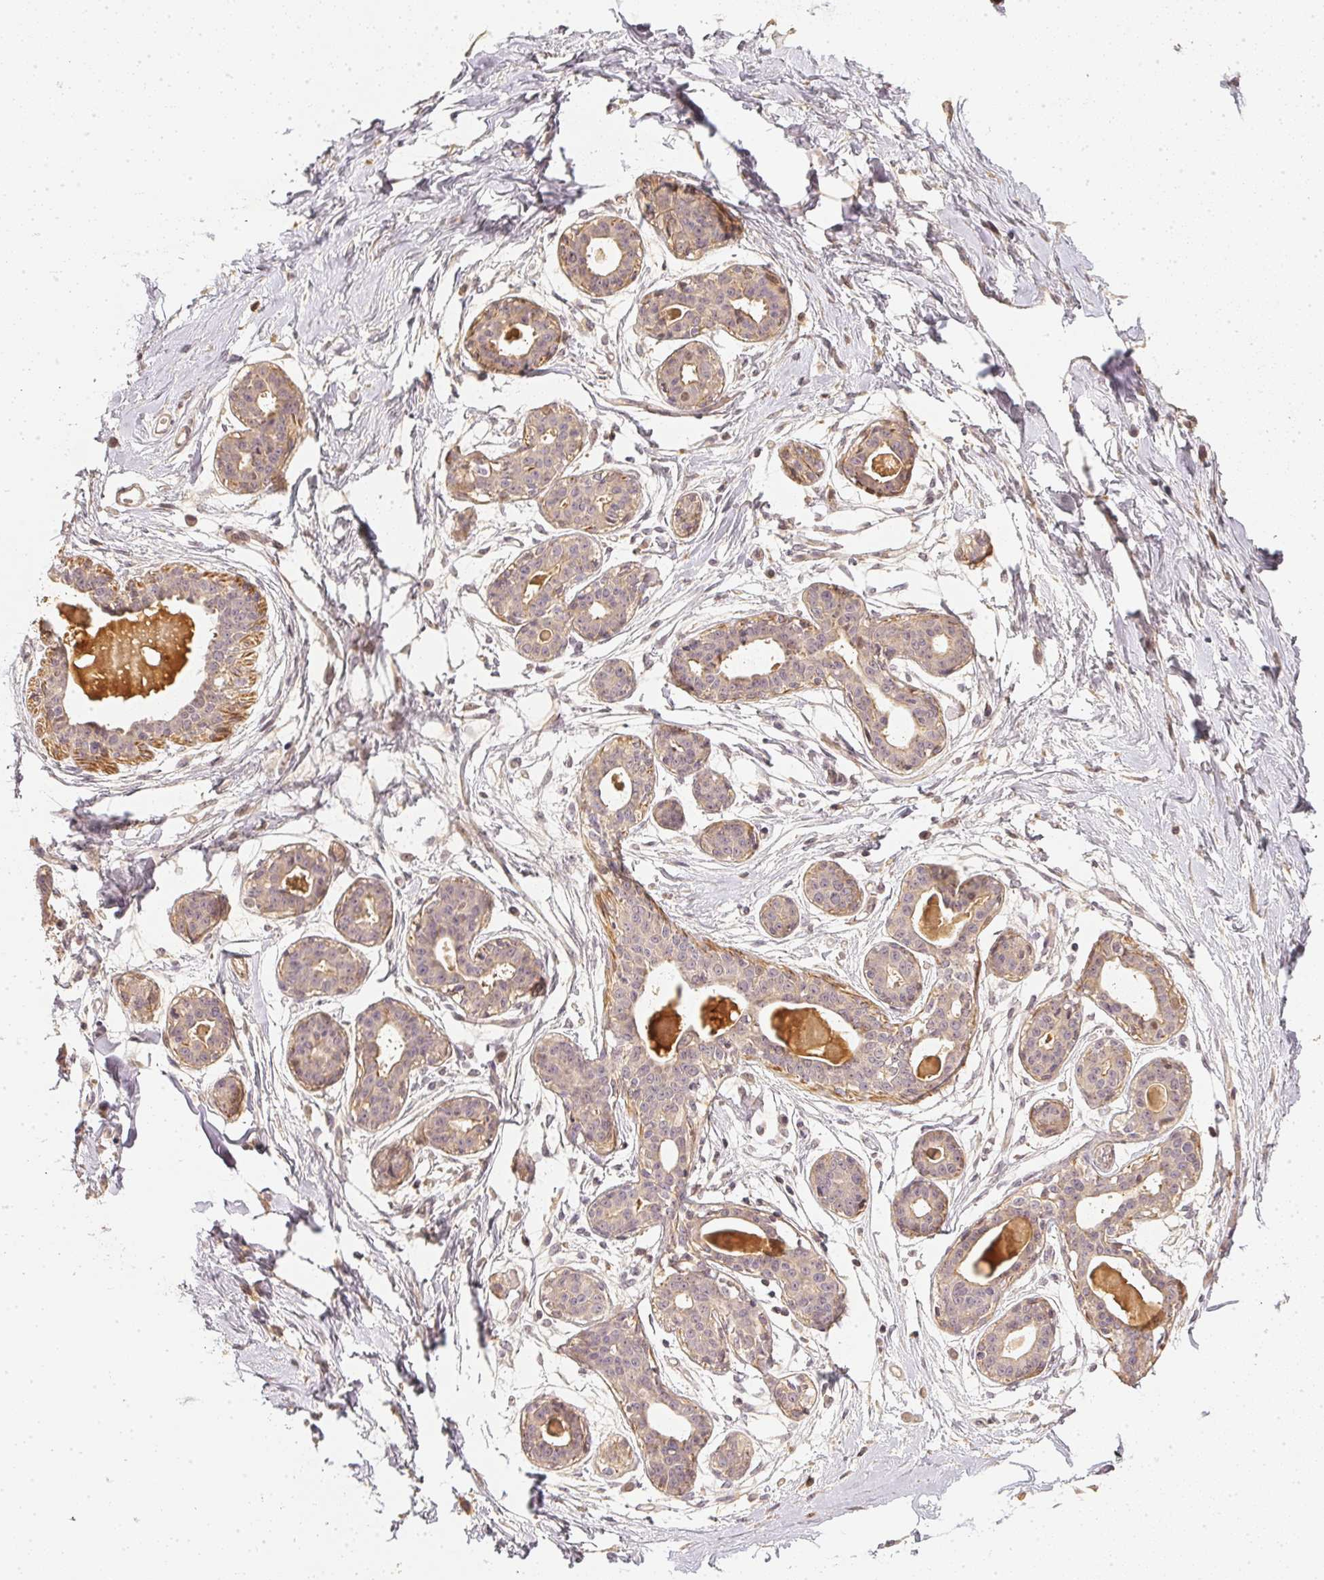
{"staining": {"intensity": "weak", "quantity": ">75%", "location": "cytoplasmic/membranous,nuclear"}, "tissue": "breast", "cell_type": "Adipocytes", "image_type": "normal", "snomed": [{"axis": "morphology", "description": "Normal tissue, NOS"}, {"axis": "topography", "description": "Breast"}], "caption": "A low amount of weak cytoplasmic/membranous,nuclear positivity is present in about >75% of adipocytes in benign breast.", "gene": "SERPINE1", "patient": {"sex": "female", "age": 45}}